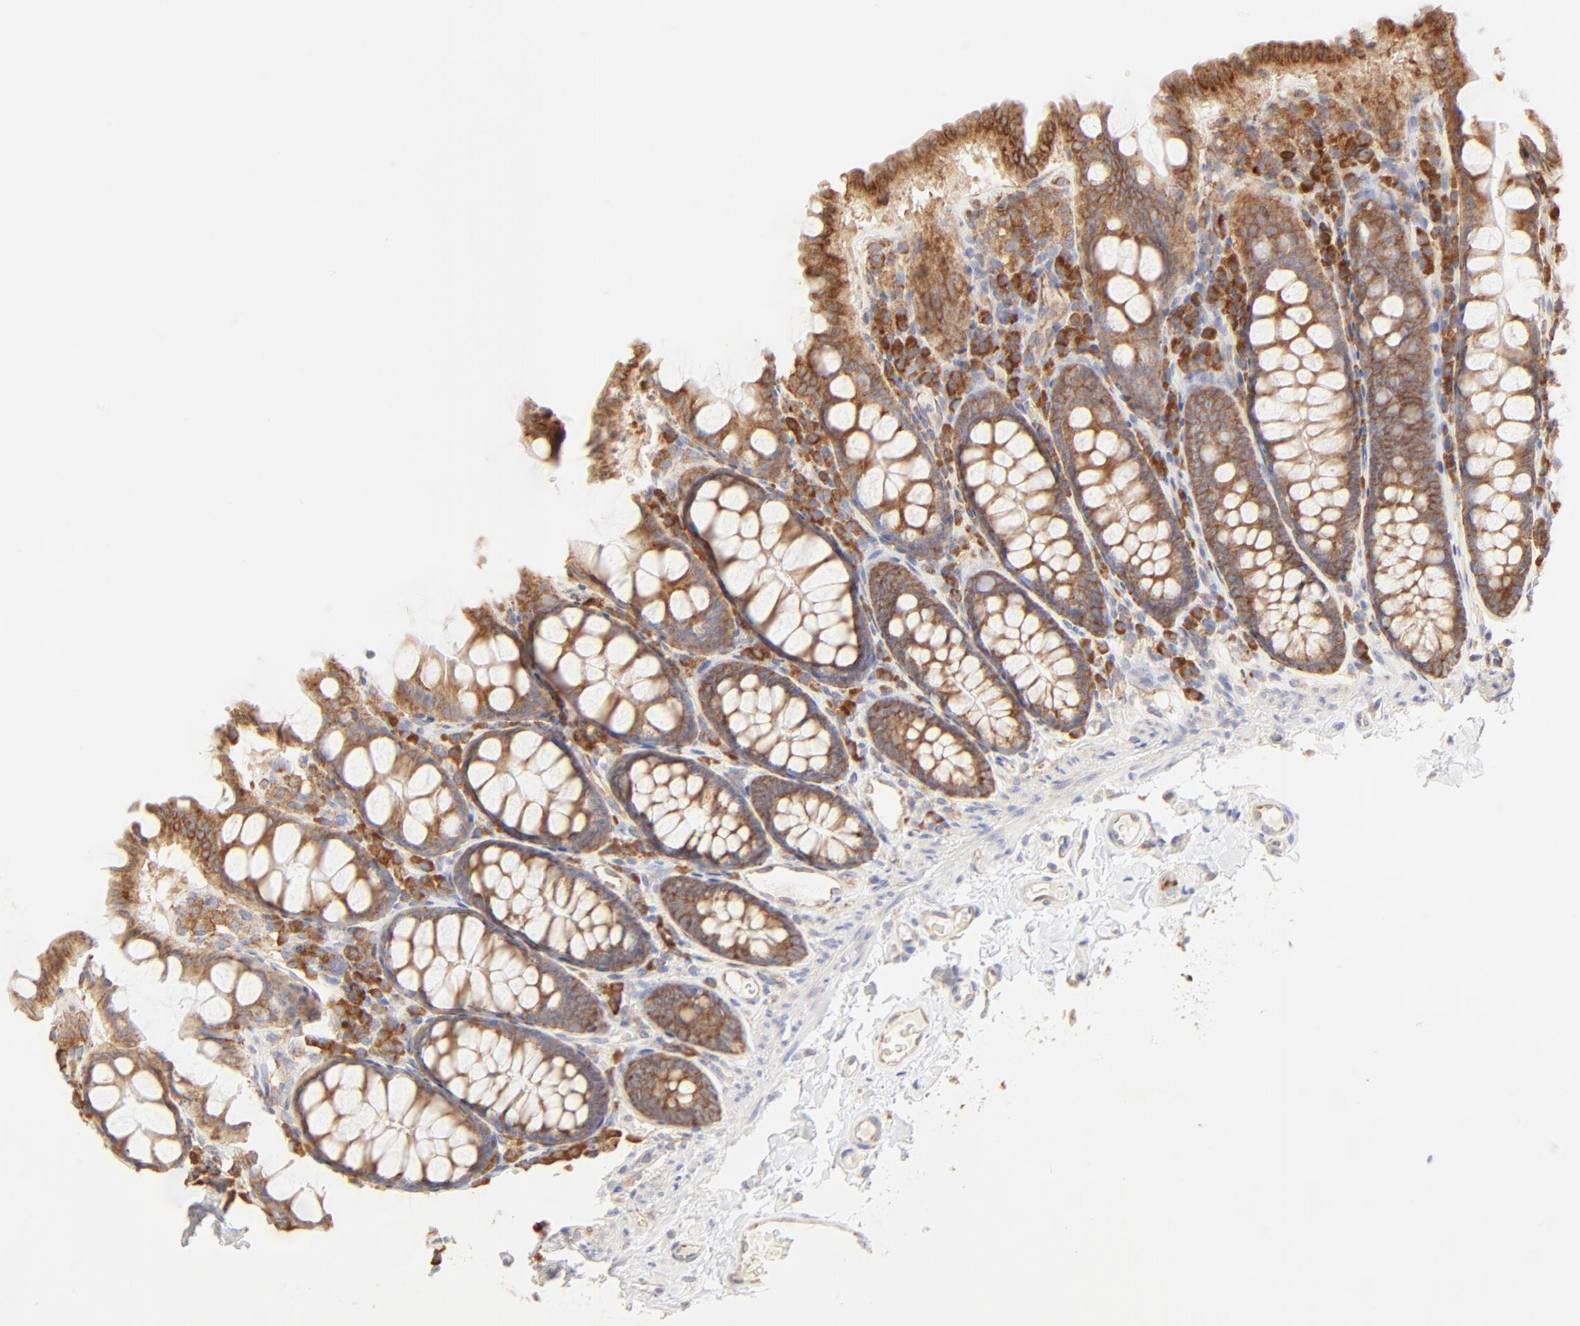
{"staining": {"intensity": "weak", "quantity": ">75%", "location": "cytoplasmic/membranous"}, "tissue": "colon", "cell_type": "Endothelial cells", "image_type": "normal", "snomed": [{"axis": "morphology", "description": "Normal tissue, NOS"}, {"axis": "topography", "description": "Colon"}], "caption": "Colon stained for a protein demonstrates weak cytoplasmic/membranous positivity in endothelial cells.", "gene": "RPS20", "patient": {"sex": "female", "age": 61}}